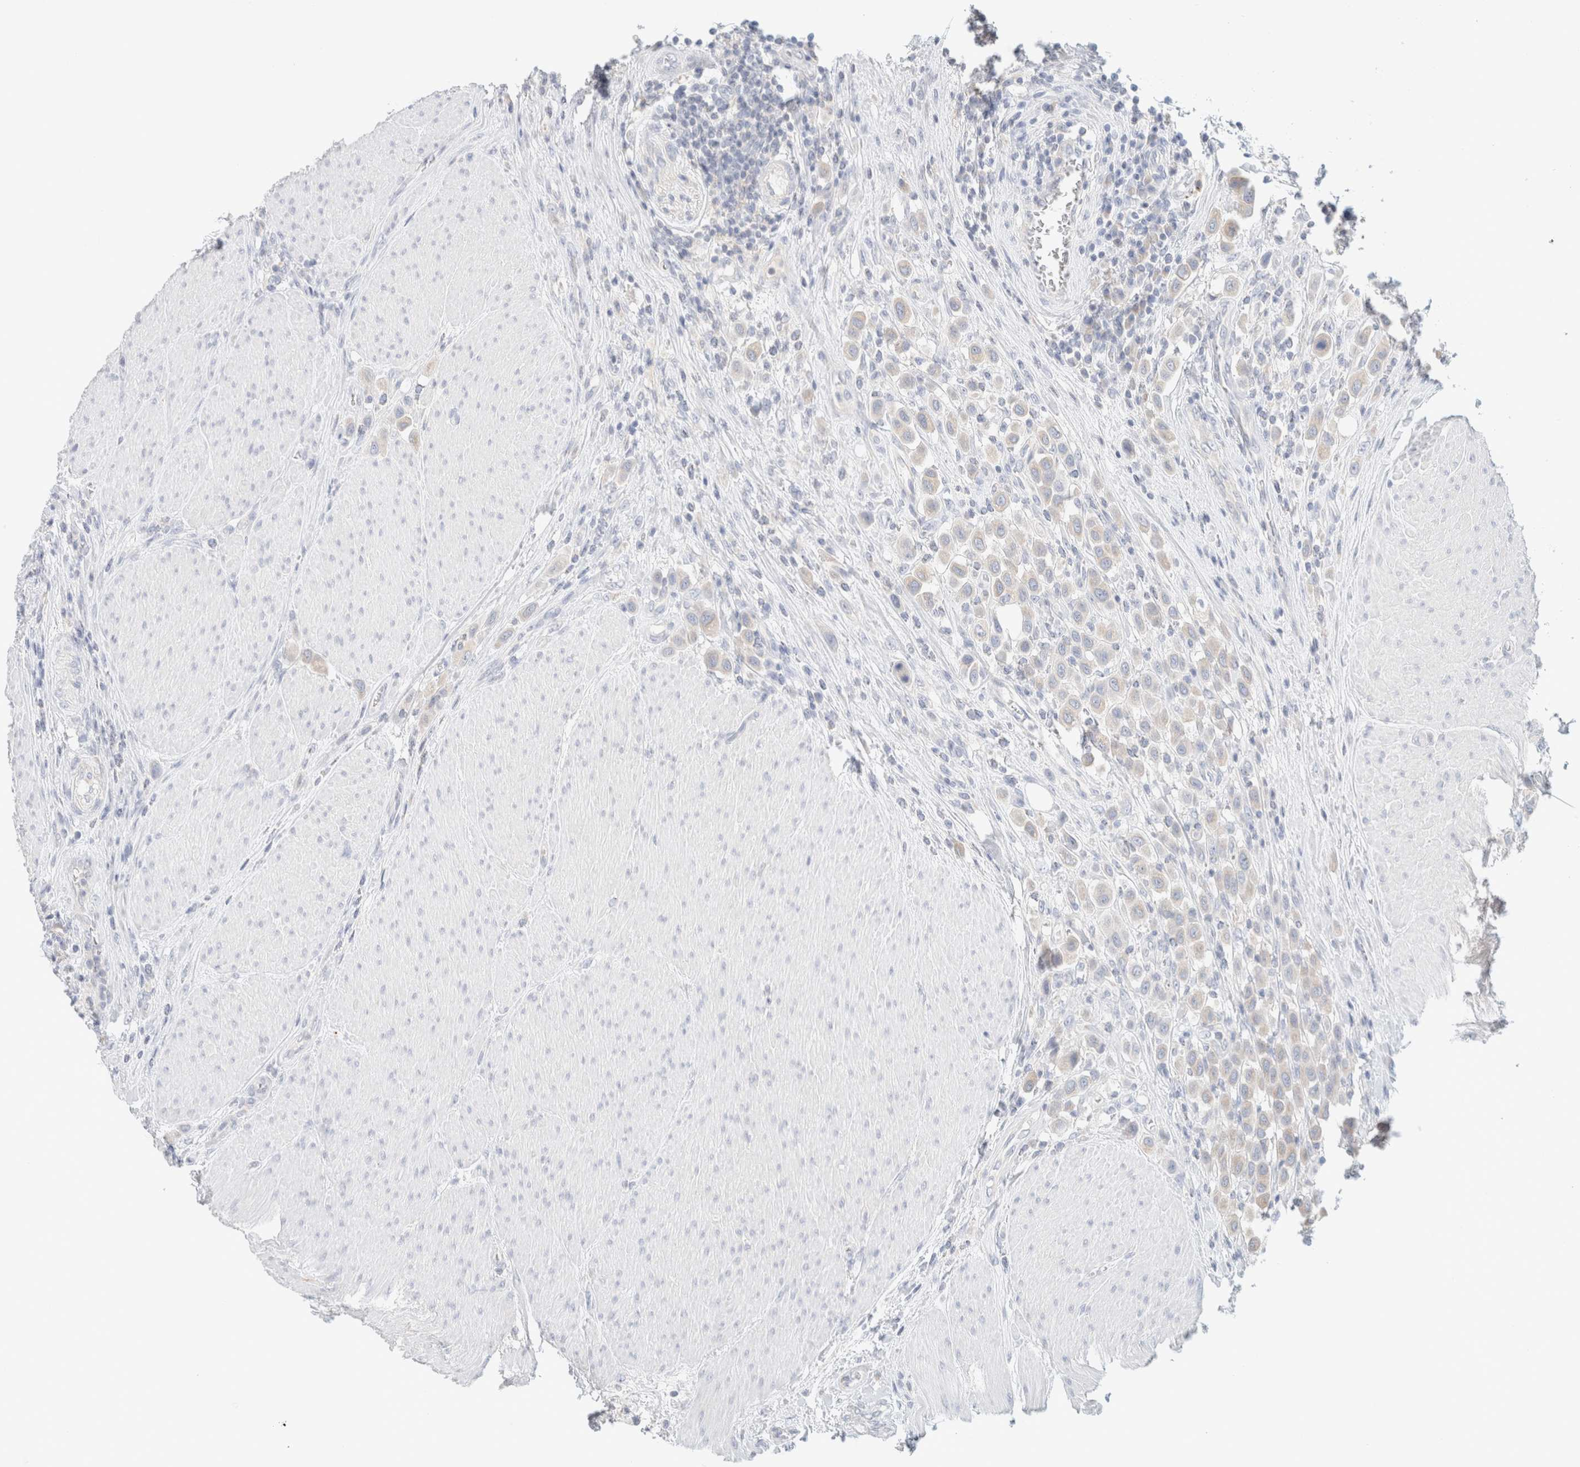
{"staining": {"intensity": "weak", "quantity": "<25%", "location": "cytoplasmic/membranous"}, "tissue": "urothelial cancer", "cell_type": "Tumor cells", "image_type": "cancer", "snomed": [{"axis": "morphology", "description": "Urothelial carcinoma, High grade"}, {"axis": "topography", "description": "Urinary bladder"}], "caption": "Human urothelial carcinoma (high-grade) stained for a protein using immunohistochemistry demonstrates no expression in tumor cells.", "gene": "HEXD", "patient": {"sex": "male", "age": 50}}